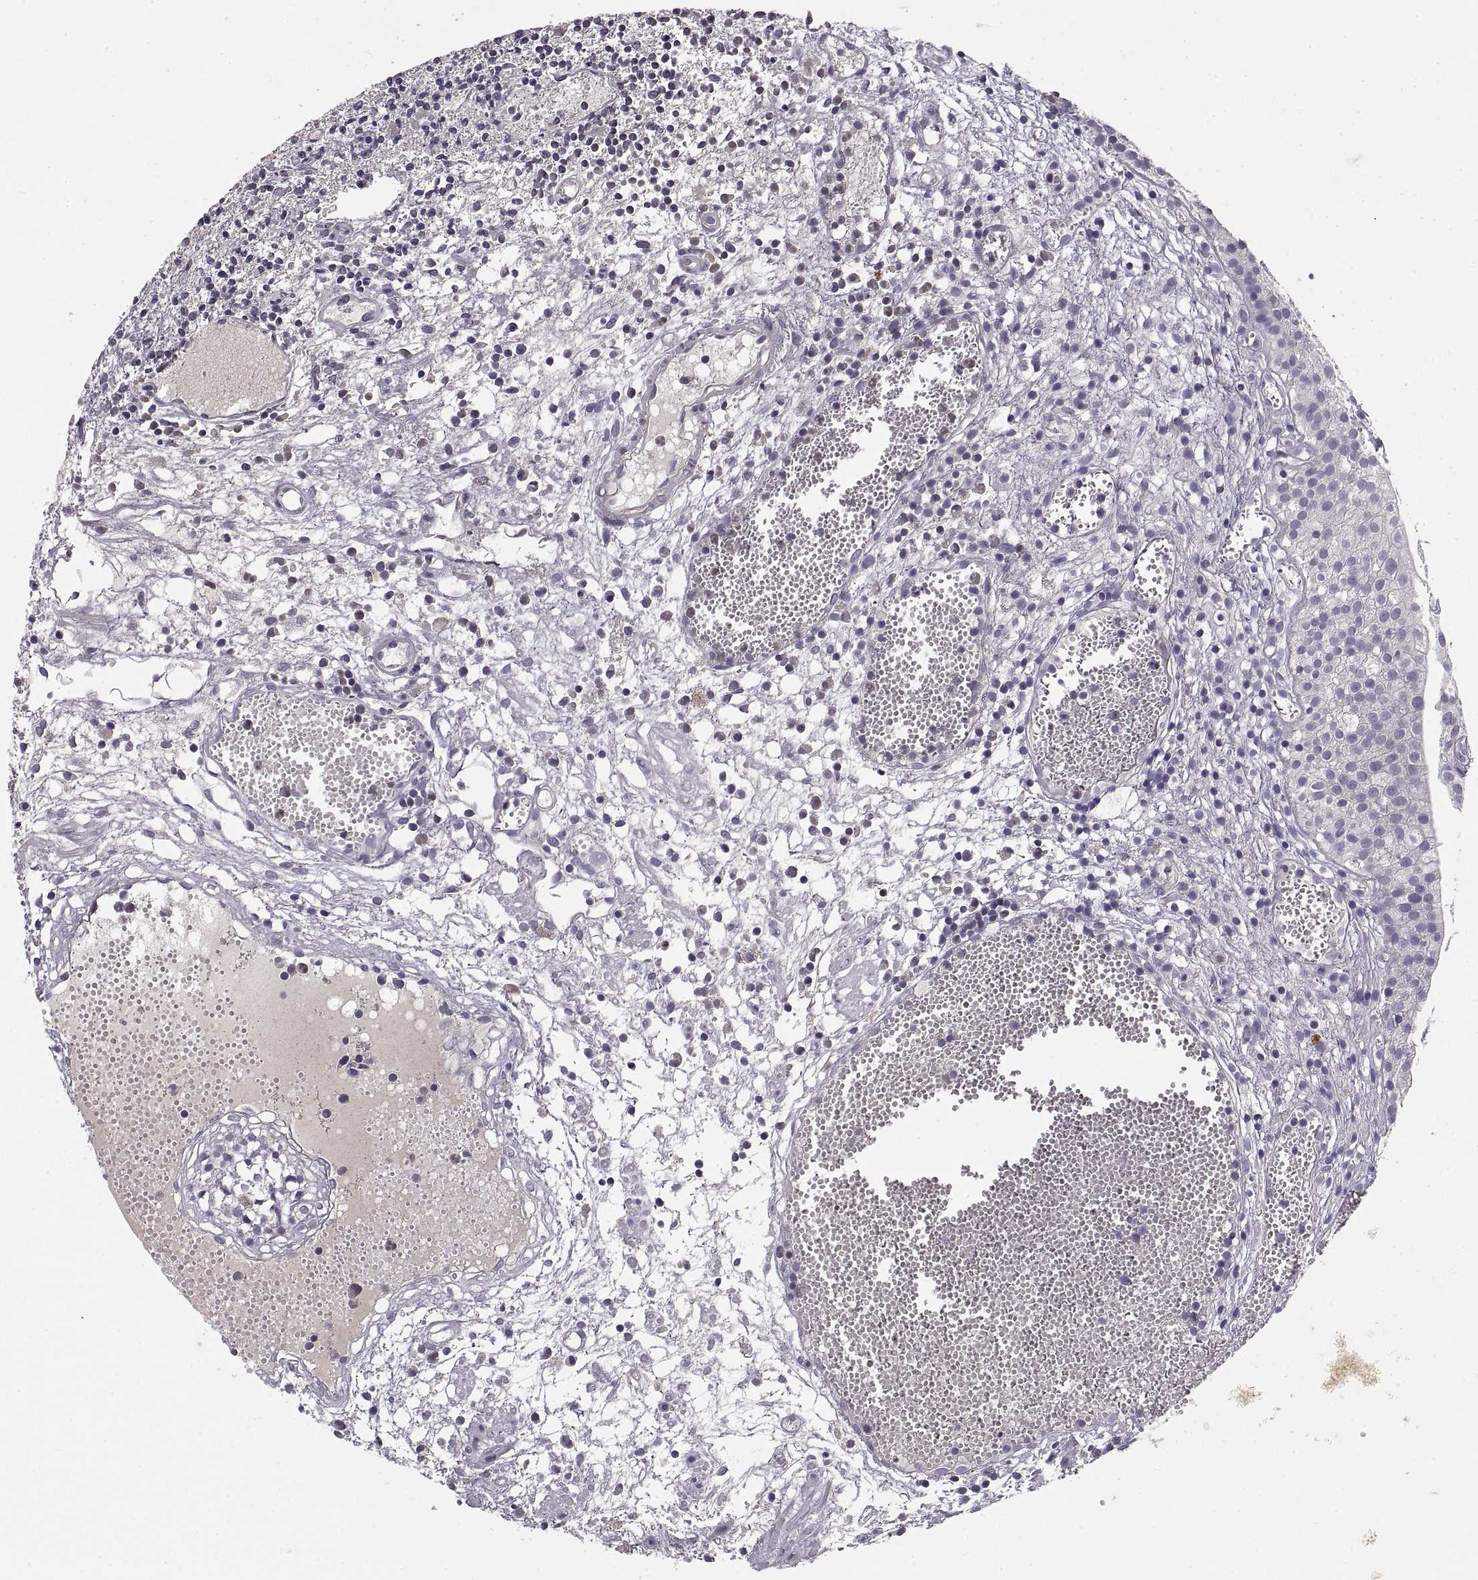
{"staining": {"intensity": "negative", "quantity": "none", "location": "none"}, "tissue": "urothelial cancer", "cell_type": "Tumor cells", "image_type": "cancer", "snomed": [{"axis": "morphology", "description": "Urothelial carcinoma, Low grade"}, {"axis": "topography", "description": "Urinary bladder"}], "caption": "Low-grade urothelial carcinoma was stained to show a protein in brown. There is no significant expression in tumor cells.", "gene": "ADAM11", "patient": {"sex": "male", "age": 79}}